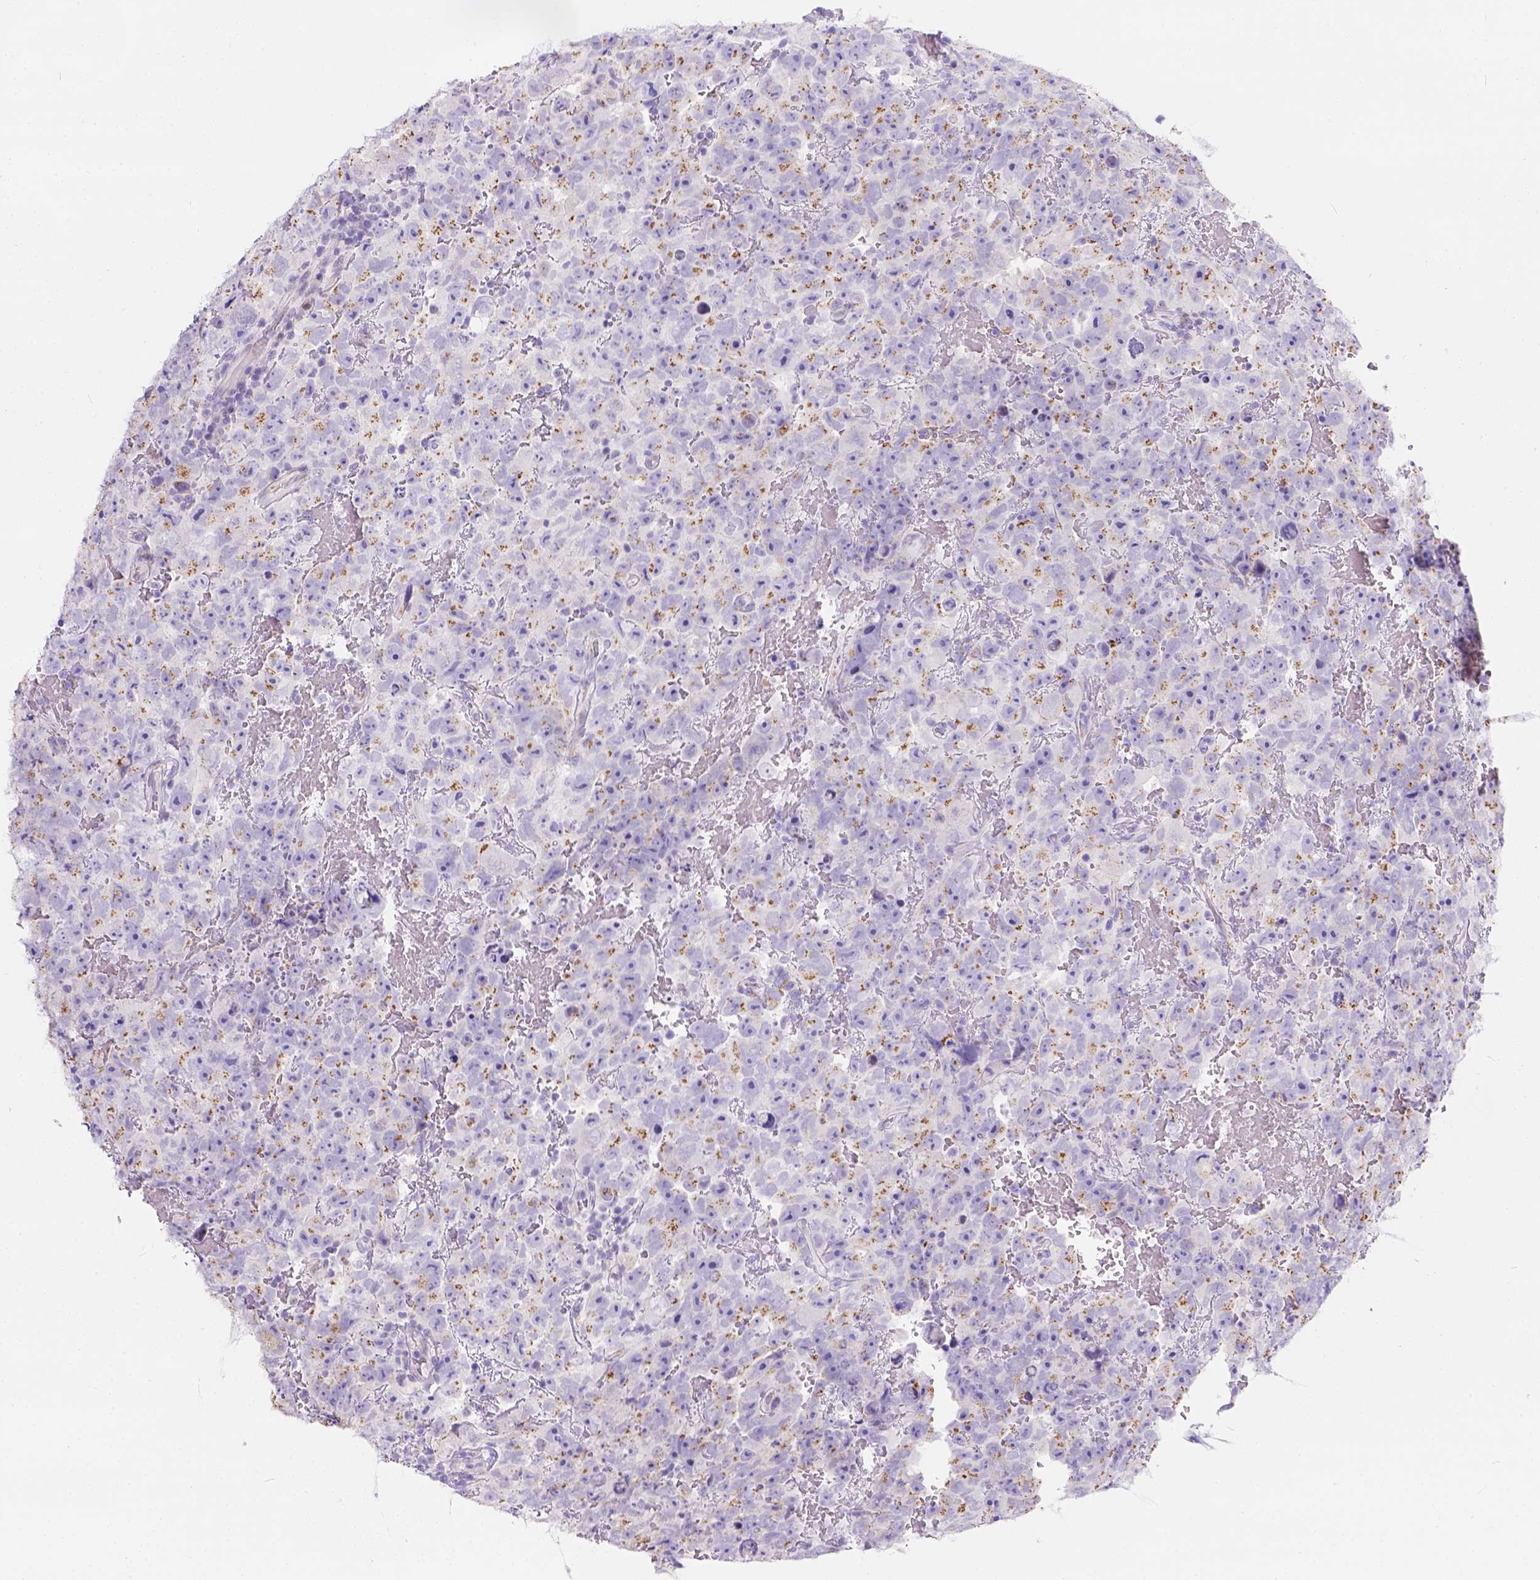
{"staining": {"intensity": "moderate", "quantity": ">75%", "location": "cytoplasmic/membranous"}, "tissue": "testis cancer", "cell_type": "Tumor cells", "image_type": "cancer", "snomed": [{"axis": "morphology", "description": "Normal tissue, NOS"}, {"axis": "morphology", "description": "Carcinoma, Embryonal, NOS"}, {"axis": "topography", "description": "Testis"}, {"axis": "topography", "description": "Epididymis"}], "caption": "Testis cancer (embryonal carcinoma) stained for a protein (brown) exhibits moderate cytoplasmic/membranous positive positivity in approximately >75% of tumor cells.", "gene": "PHF7", "patient": {"sex": "male", "age": 24}}